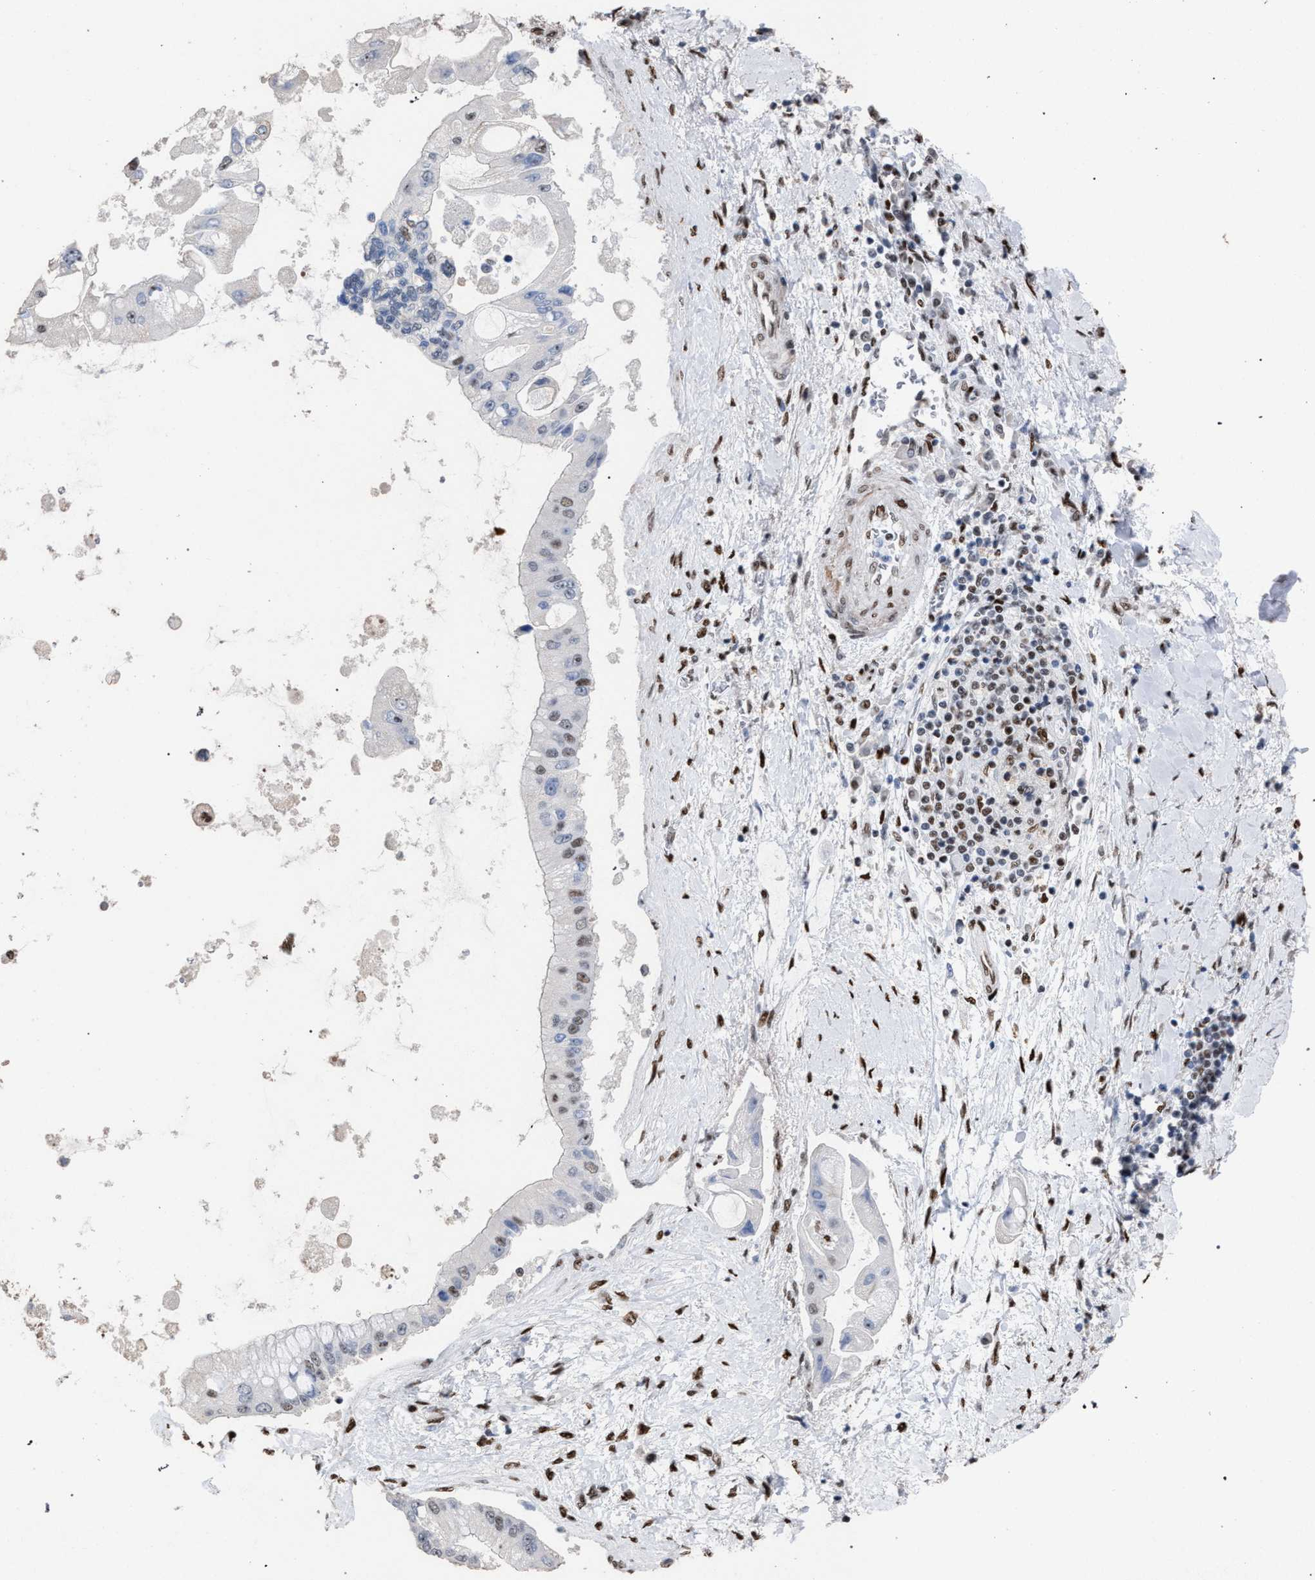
{"staining": {"intensity": "weak", "quantity": "<25%", "location": "nuclear"}, "tissue": "liver cancer", "cell_type": "Tumor cells", "image_type": "cancer", "snomed": [{"axis": "morphology", "description": "Cholangiocarcinoma"}, {"axis": "topography", "description": "Liver"}], "caption": "An immunohistochemistry photomicrograph of liver cancer (cholangiocarcinoma) is shown. There is no staining in tumor cells of liver cancer (cholangiocarcinoma).", "gene": "TP53BP1", "patient": {"sex": "male", "age": 50}}